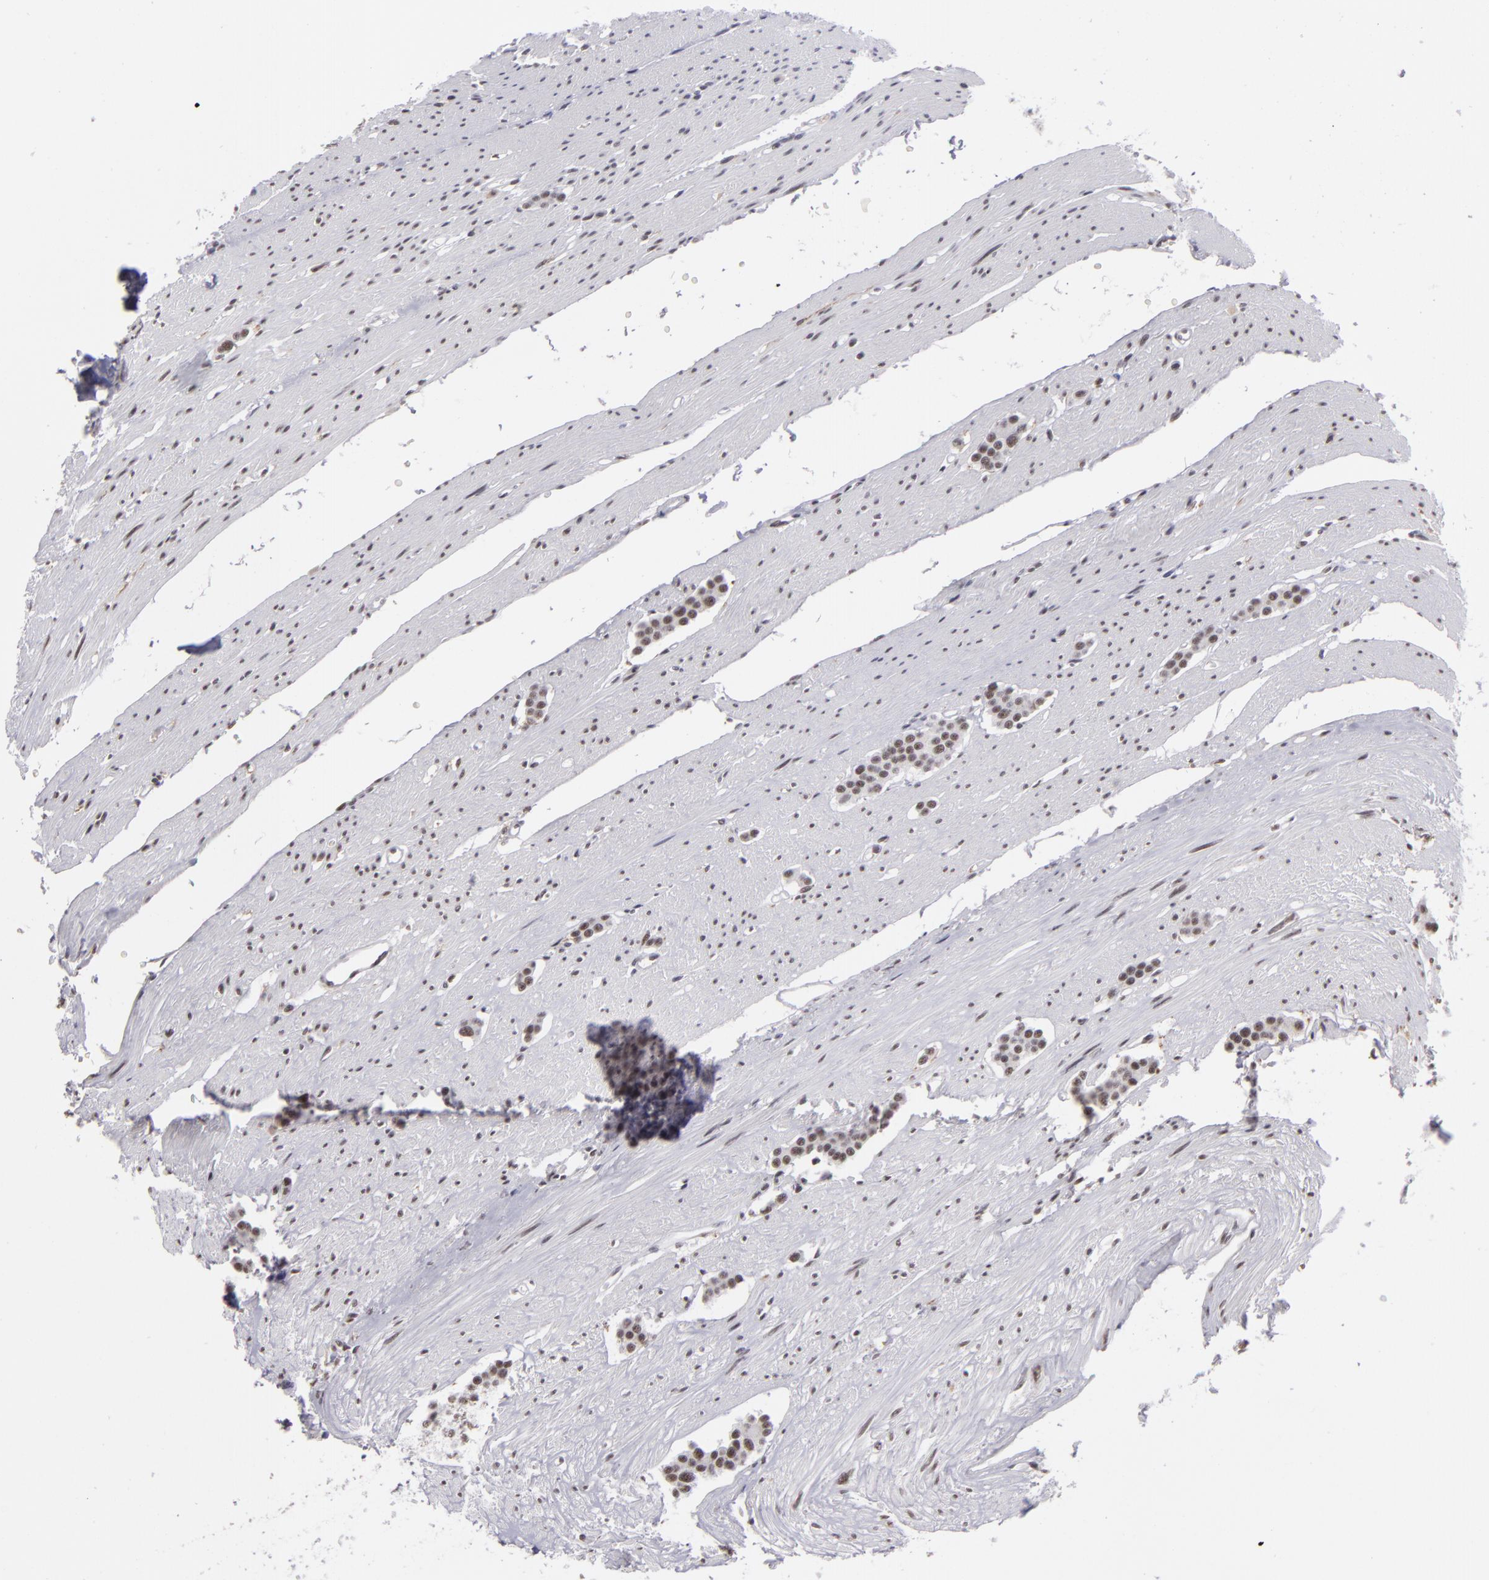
{"staining": {"intensity": "weak", "quantity": ">75%", "location": "nuclear"}, "tissue": "carcinoid", "cell_type": "Tumor cells", "image_type": "cancer", "snomed": [{"axis": "morphology", "description": "Carcinoid, malignant, NOS"}, {"axis": "topography", "description": "Small intestine"}], "caption": "Carcinoid tissue demonstrates weak nuclear staining in about >75% of tumor cells The staining was performed using DAB to visualize the protein expression in brown, while the nuclei were stained in blue with hematoxylin (Magnification: 20x).", "gene": "INTS6", "patient": {"sex": "male", "age": 60}}